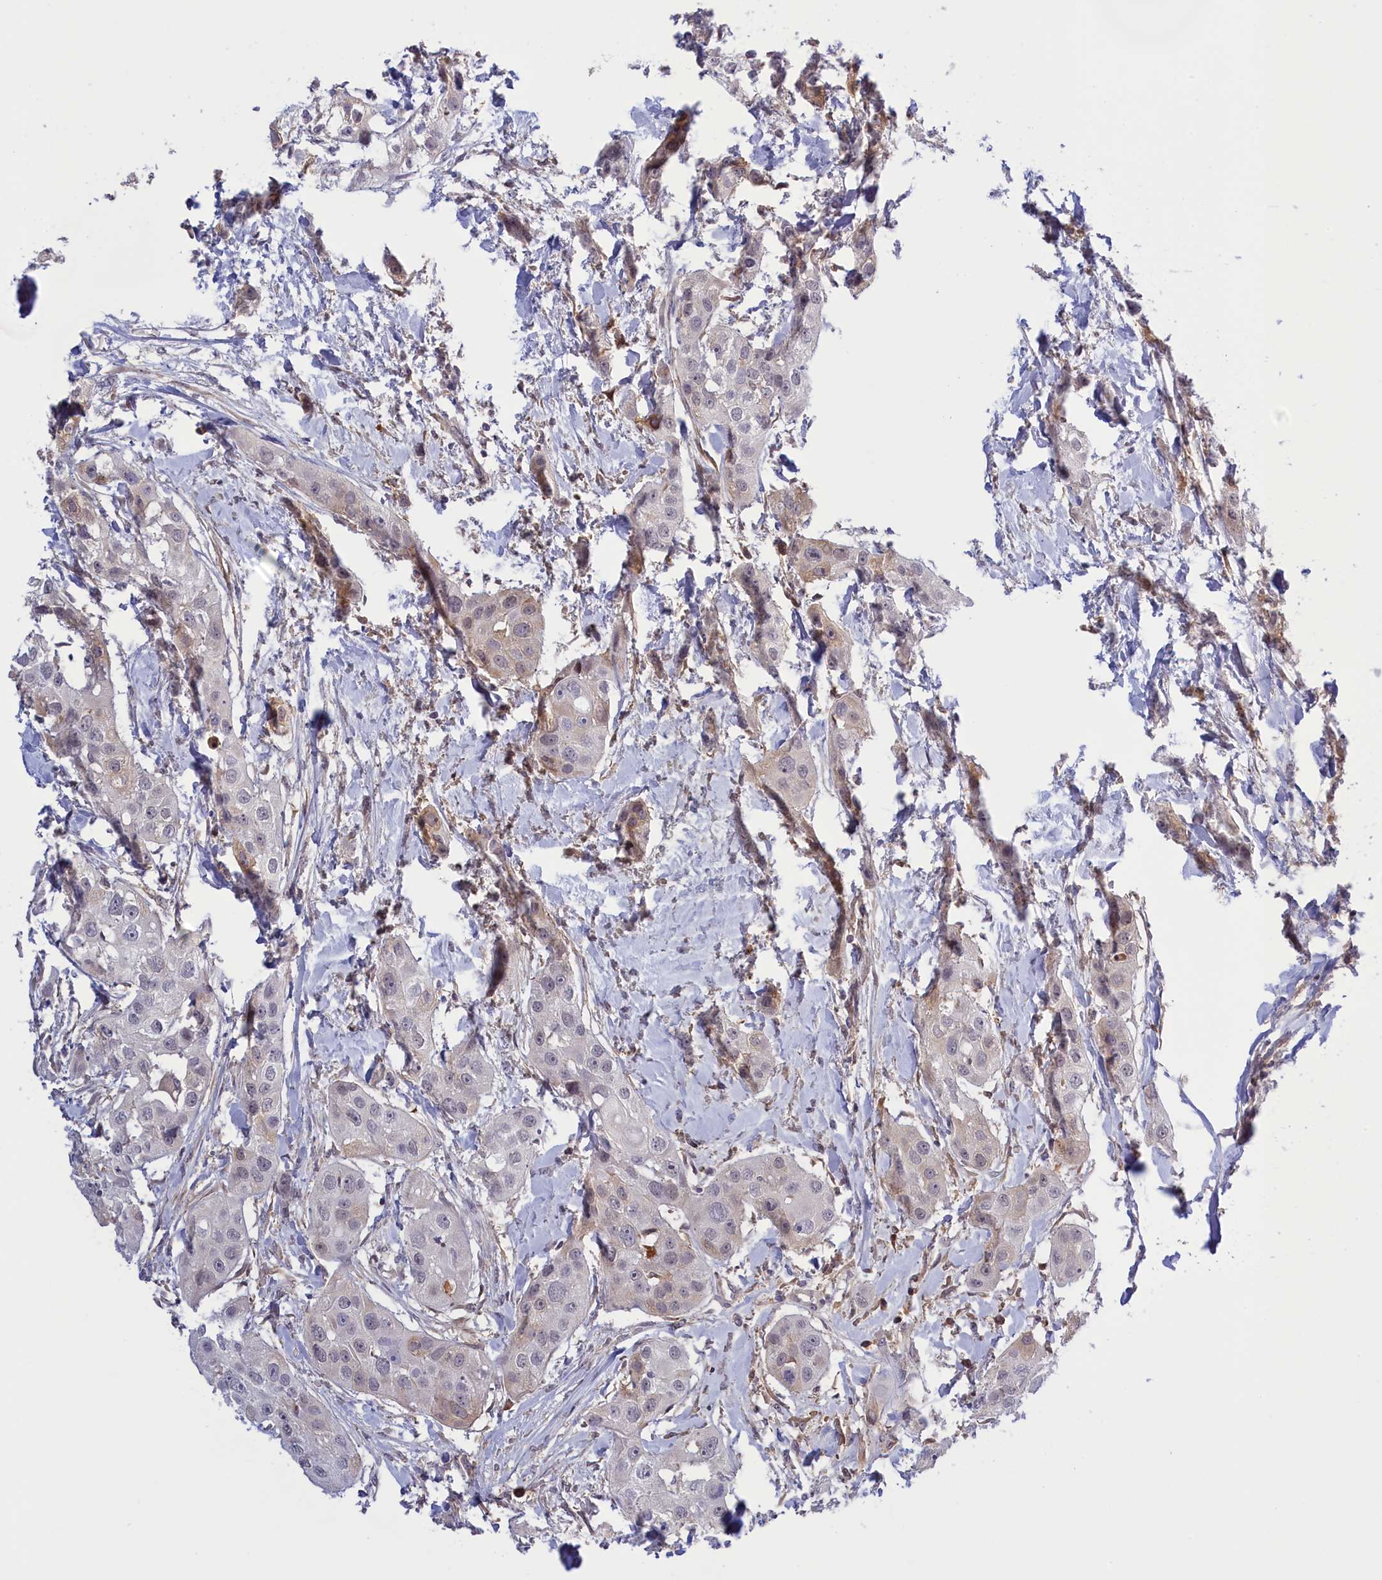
{"staining": {"intensity": "negative", "quantity": "none", "location": "none"}, "tissue": "head and neck cancer", "cell_type": "Tumor cells", "image_type": "cancer", "snomed": [{"axis": "morphology", "description": "Normal tissue, NOS"}, {"axis": "morphology", "description": "Squamous cell carcinoma, NOS"}, {"axis": "topography", "description": "Skeletal muscle"}, {"axis": "topography", "description": "Head-Neck"}], "caption": "An immunohistochemistry photomicrograph of head and neck cancer is shown. There is no staining in tumor cells of head and neck cancer.", "gene": "RRAD", "patient": {"sex": "male", "age": 51}}